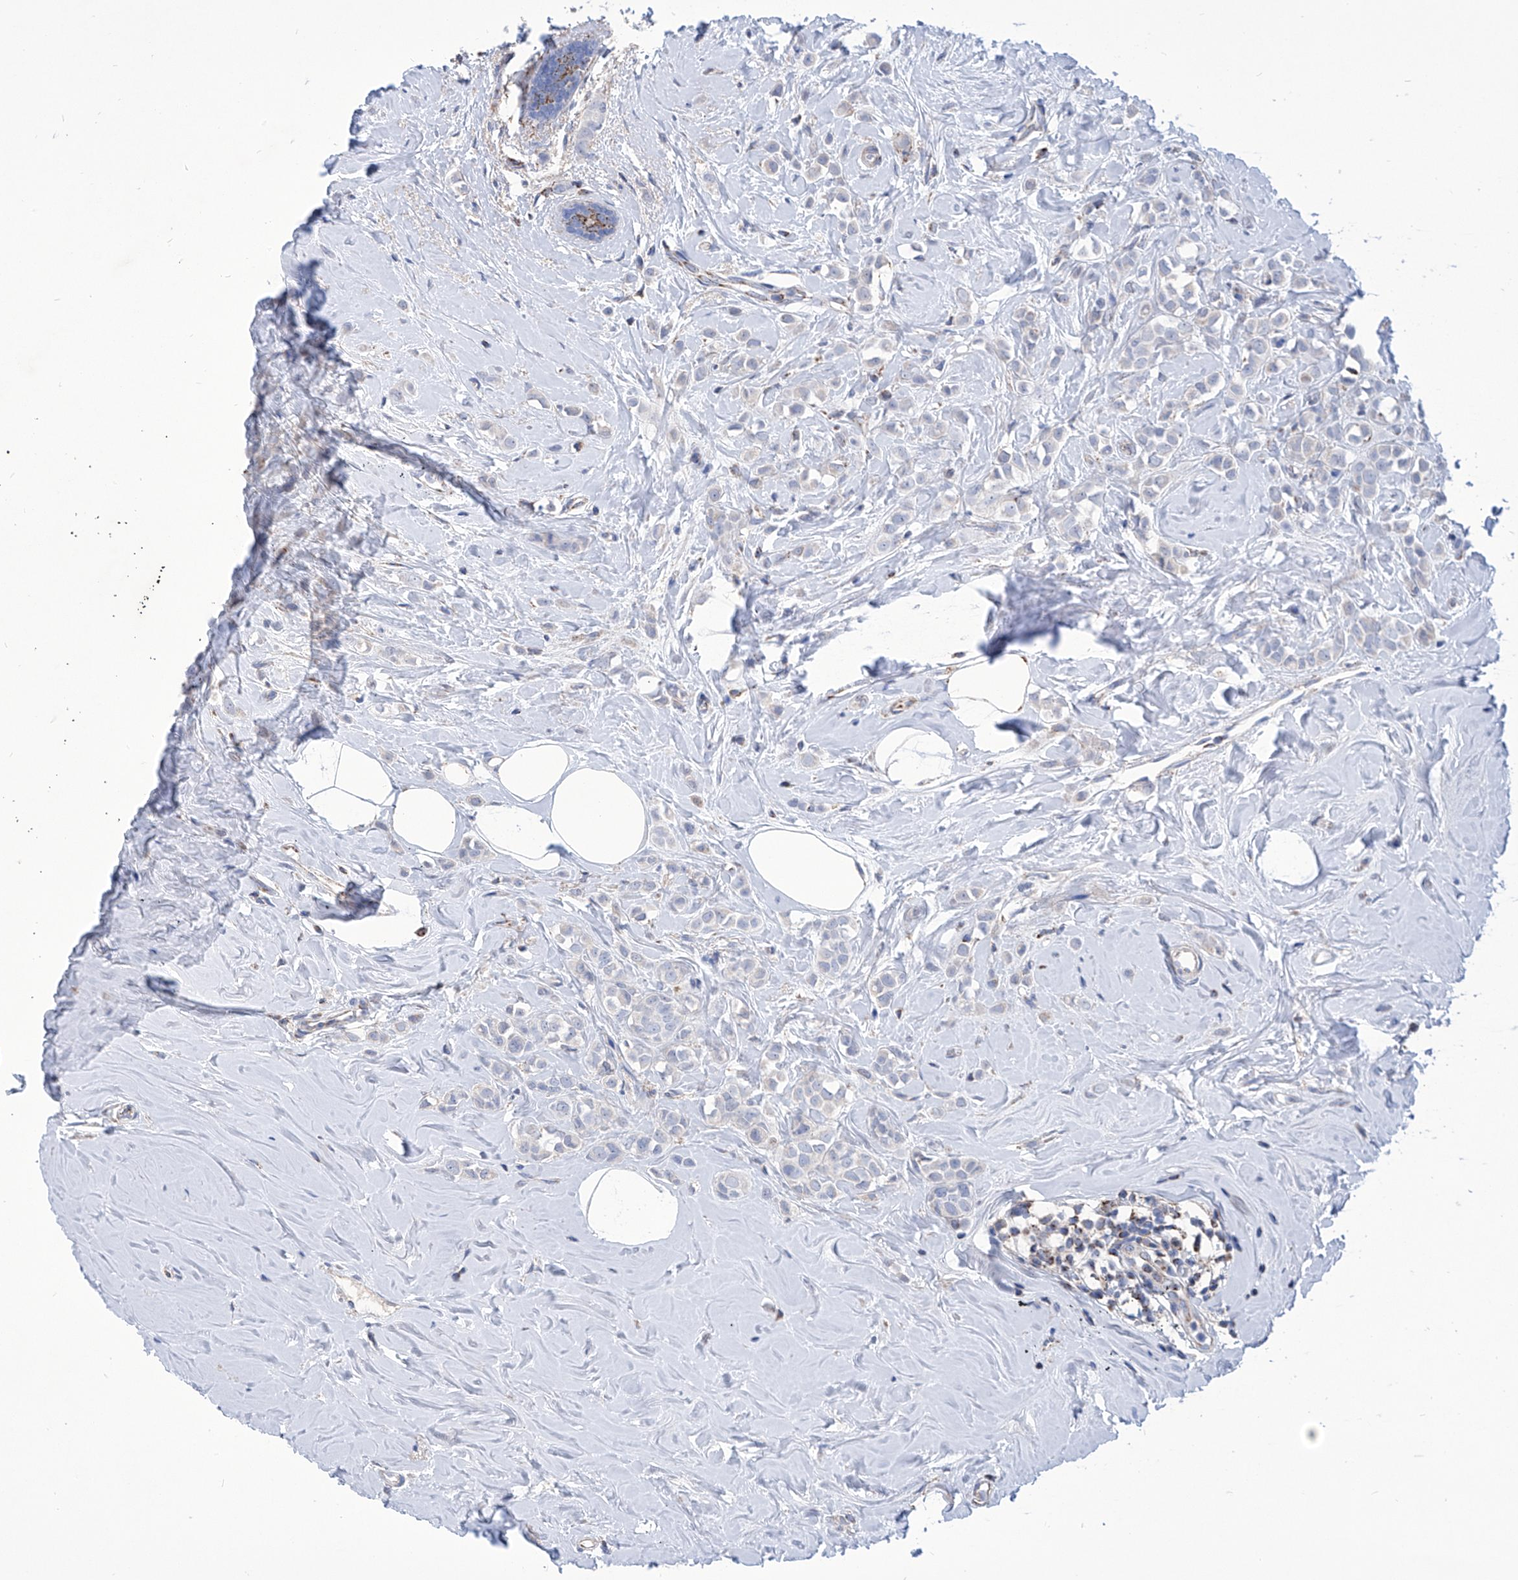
{"staining": {"intensity": "negative", "quantity": "none", "location": "none"}, "tissue": "breast cancer", "cell_type": "Tumor cells", "image_type": "cancer", "snomed": [{"axis": "morphology", "description": "Lobular carcinoma"}, {"axis": "topography", "description": "Breast"}], "caption": "Human lobular carcinoma (breast) stained for a protein using IHC reveals no expression in tumor cells.", "gene": "SRBD1", "patient": {"sex": "female", "age": 47}}